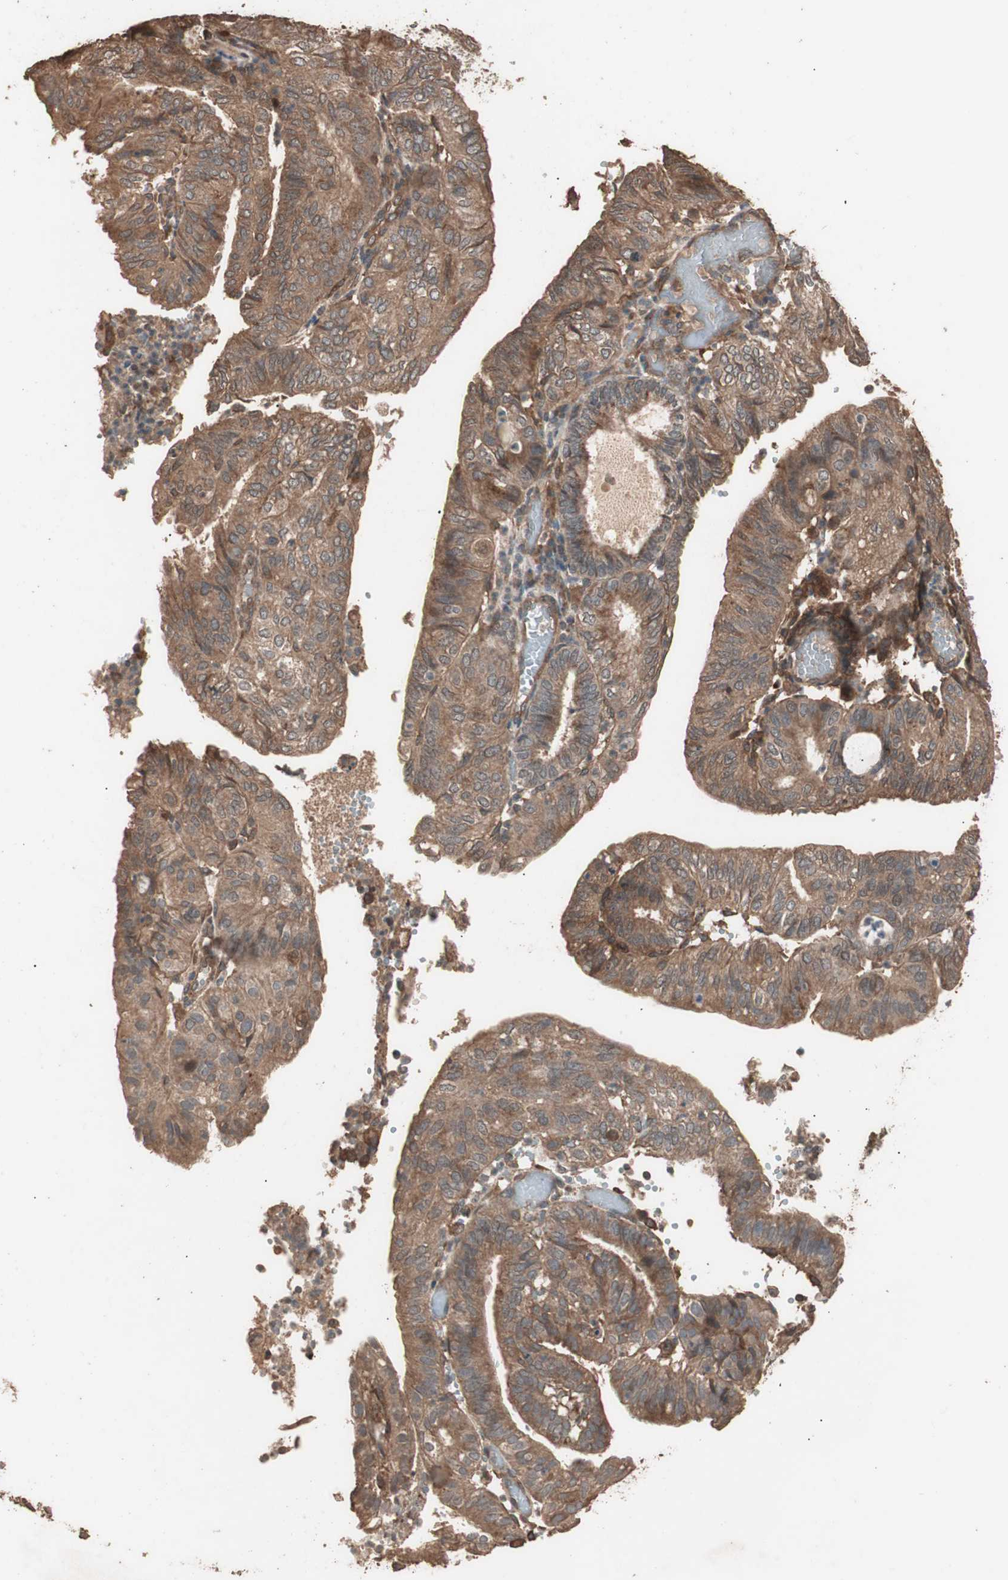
{"staining": {"intensity": "moderate", "quantity": ">75%", "location": "cytoplasmic/membranous"}, "tissue": "endometrial cancer", "cell_type": "Tumor cells", "image_type": "cancer", "snomed": [{"axis": "morphology", "description": "Adenocarcinoma, NOS"}, {"axis": "topography", "description": "Uterus"}], "caption": "This photomicrograph demonstrates endometrial cancer stained with IHC to label a protein in brown. The cytoplasmic/membranous of tumor cells show moderate positivity for the protein. Nuclei are counter-stained blue.", "gene": "CCN4", "patient": {"sex": "female", "age": 60}}